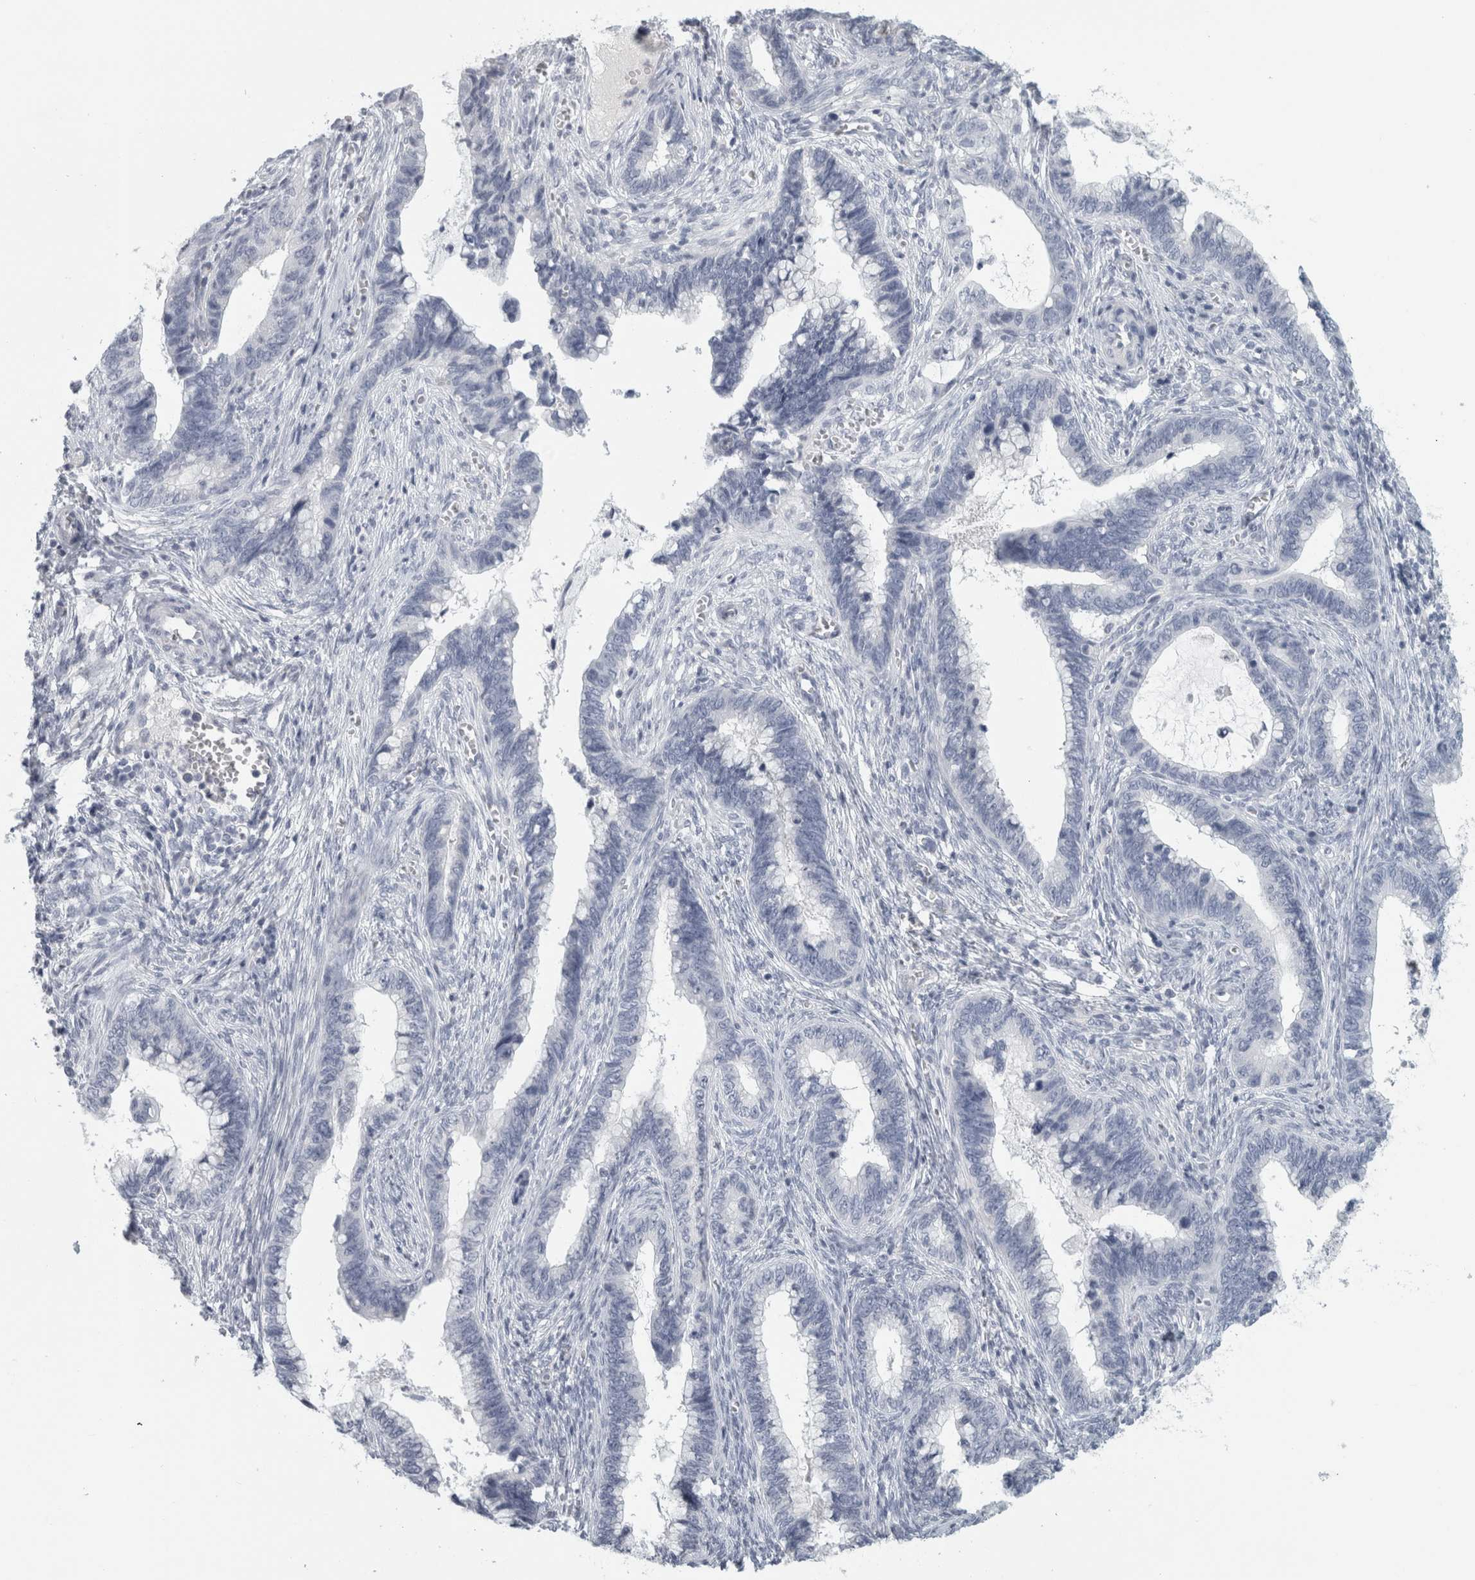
{"staining": {"intensity": "negative", "quantity": "none", "location": "none"}, "tissue": "cervical cancer", "cell_type": "Tumor cells", "image_type": "cancer", "snomed": [{"axis": "morphology", "description": "Adenocarcinoma, NOS"}, {"axis": "topography", "description": "Cervix"}], "caption": "Tumor cells are negative for protein expression in human cervical cancer.", "gene": "CPE", "patient": {"sex": "female", "age": 44}}